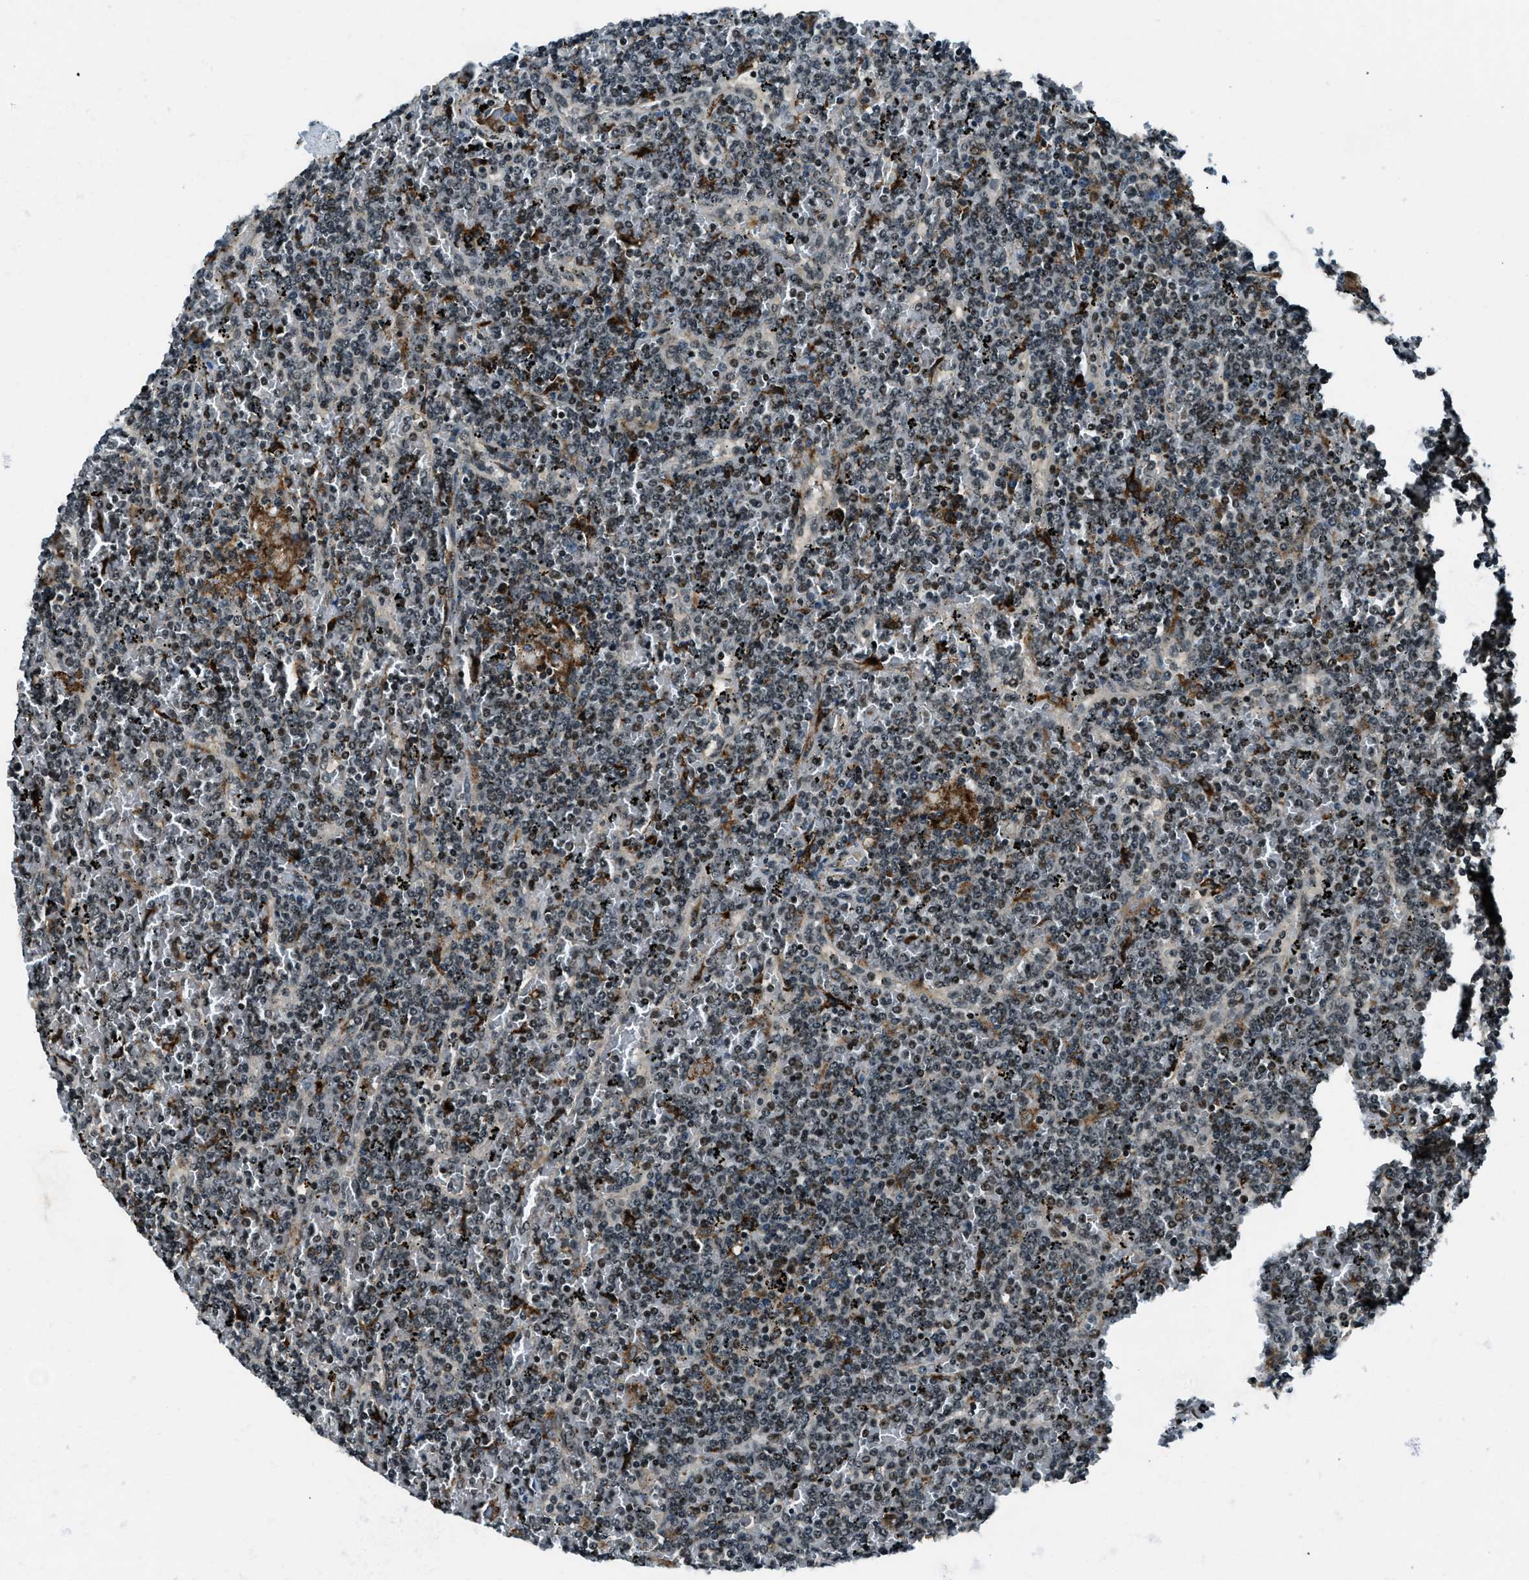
{"staining": {"intensity": "weak", "quantity": "25%-75%", "location": "nuclear"}, "tissue": "lymphoma", "cell_type": "Tumor cells", "image_type": "cancer", "snomed": [{"axis": "morphology", "description": "Malignant lymphoma, non-Hodgkin's type, Low grade"}, {"axis": "topography", "description": "Spleen"}], "caption": "Tumor cells reveal weak nuclear staining in approximately 25%-75% of cells in low-grade malignant lymphoma, non-Hodgkin's type. The protein is shown in brown color, while the nuclei are stained blue.", "gene": "ACTL9", "patient": {"sex": "female", "age": 19}}